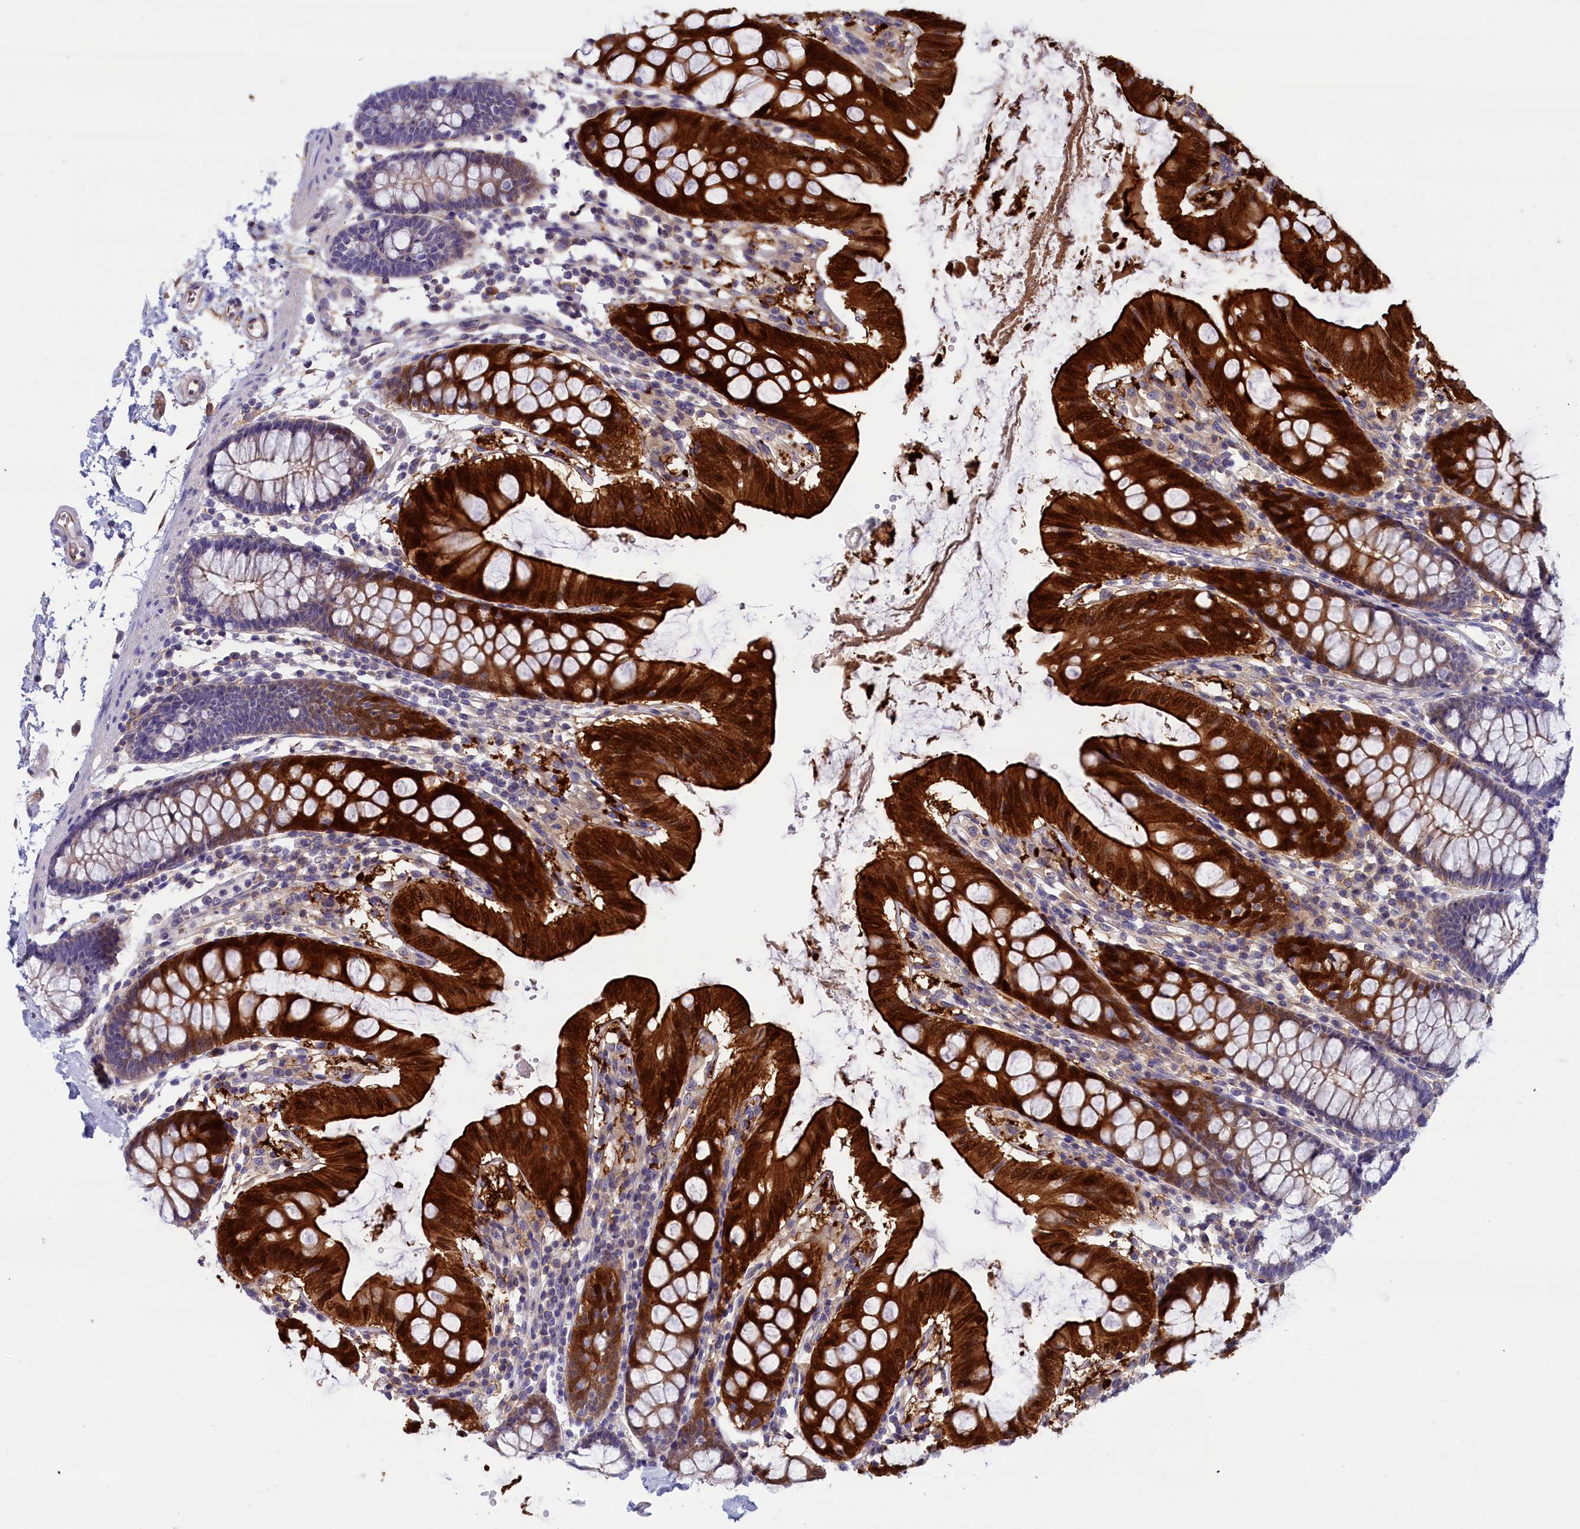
{"staining": {"intensity": "moderate", "quantity": ">75%", "location": "cytoplasmic/membranous"}, "tissue": "colon", "cell_type": "Endothelial cells", "image_type": "normal", "snomed": [{"axis": "morphology", "description": "Normal tissue, NOS"}, {"axis": "topography", "description": "Colon"}], "caption": "Colon was stained to show a protein in brown. There is medium levels of moderate cytoplasmic/membranous staining in approximately >75% of endothelial cells. The protein of interest is shown in brown color, while the nuclei are stained blue.", "gene": "ABCC12", "patient": {"sex": "male", "age": 75}}